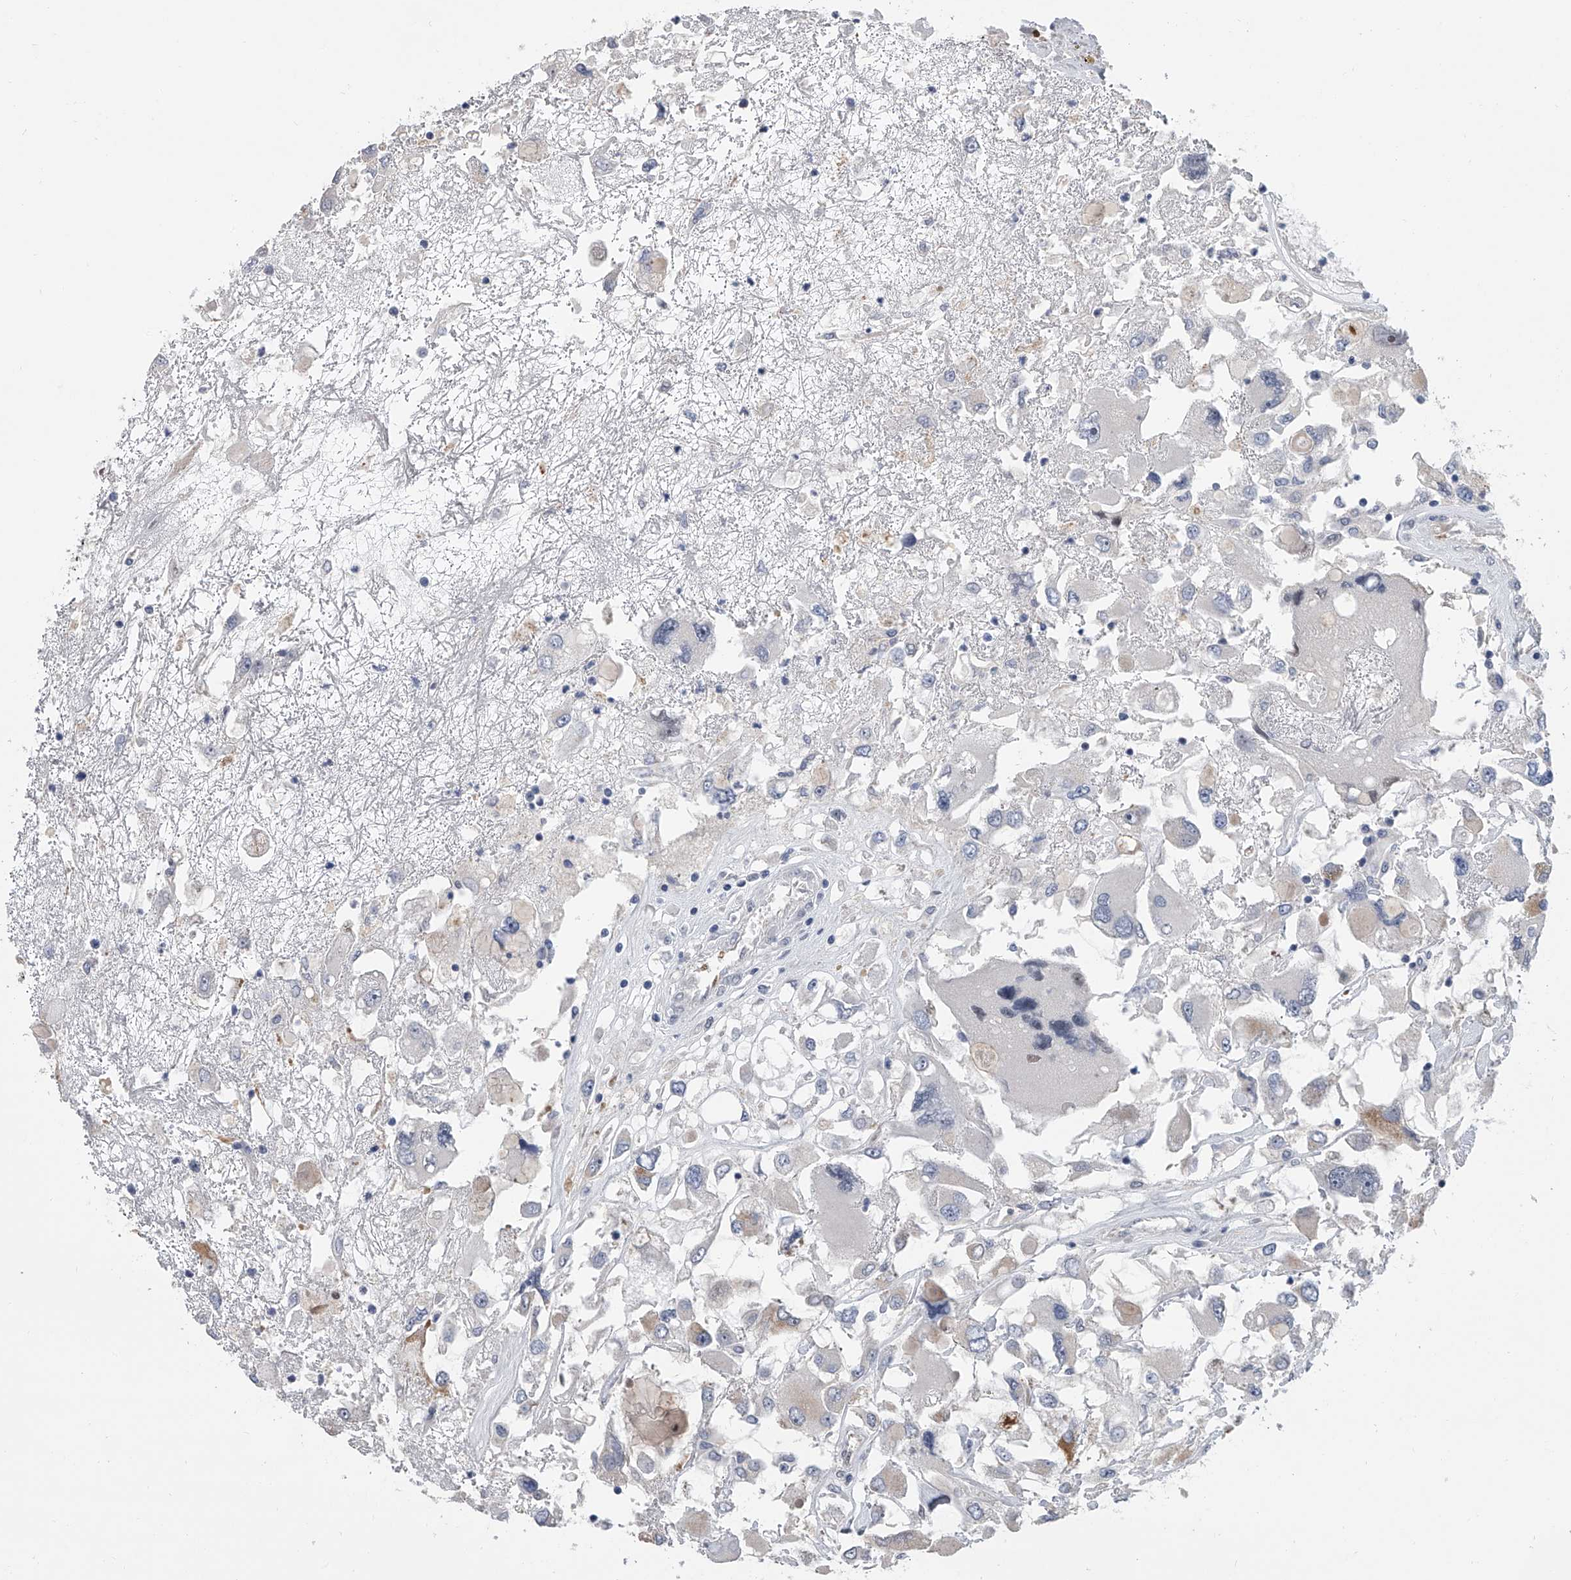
{"staining": {"intensity": "negative", "quantity": "none", "location": "none"}, "tissue": "renal cancer", "cell_type": "Tumor cells", "image_type": "cancer", "snomed": [{"axis": "morphology", "description": "Adenocarcinoma, NOS"}, {"axis": "topography", "description": "Kidney"}], "caption": "IHC histopathology image of neoplastic tissue: renal cancer (adenocarcinoma) stained with DAB (3,3'-diaminobenzidine) exhibits no significant protein staining in tumor cells.", "gene": "ZNF426", "patient": {"sex": "female", "age": 52}}